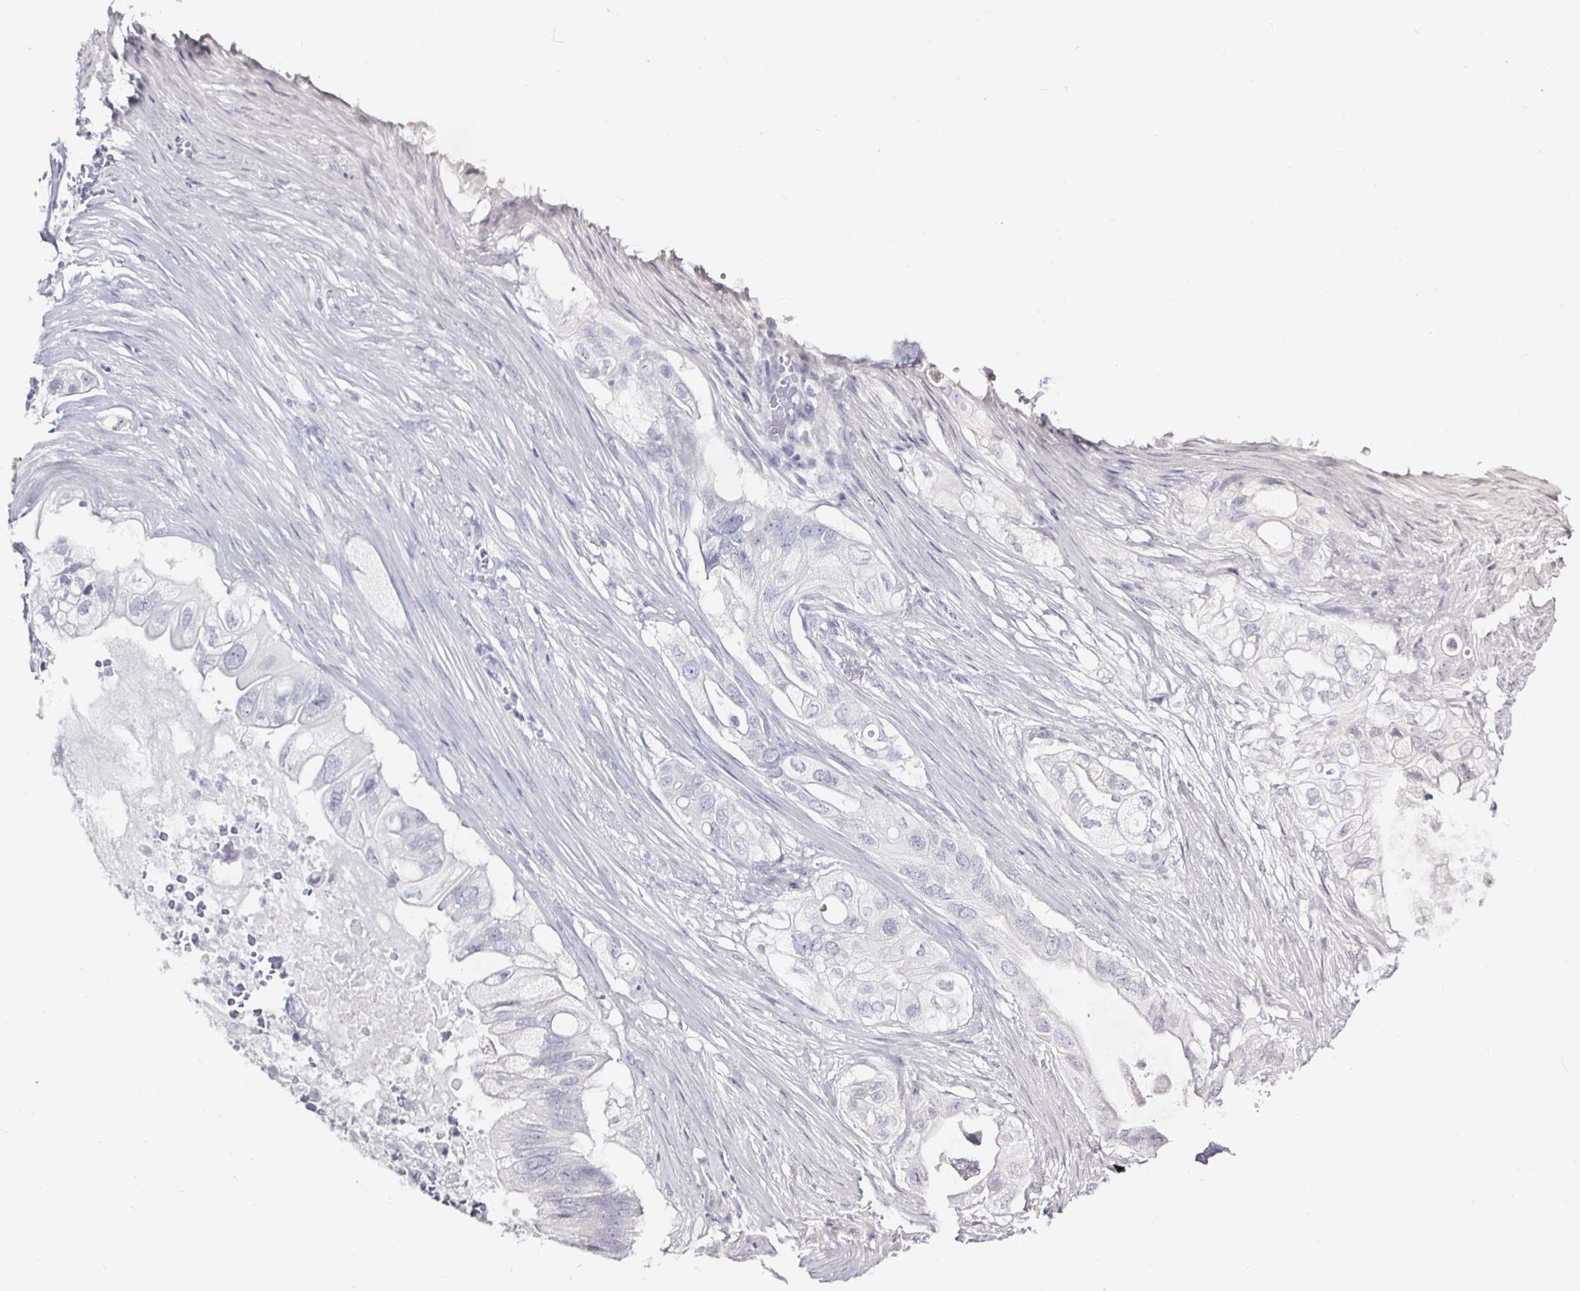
{"staining": {"intensity": "negative", "quantity": "none", "location": "none"}, "tissue": "pancreatic cancer", "cell_type": "Tumor cells", "image_type": "cancer", "snomed": [{"axis": "morphology", "description": "Adenocarcinoma, NOS"}, {"axis": "topography", "description": "Pancreas"}], "caption": "Immunohistochemistry of human pancreatic adenocarcinoma exhibits no staining in tumor cells.", "gene": "LUZP4", "patient": {"sex": "female", "age": 72}}